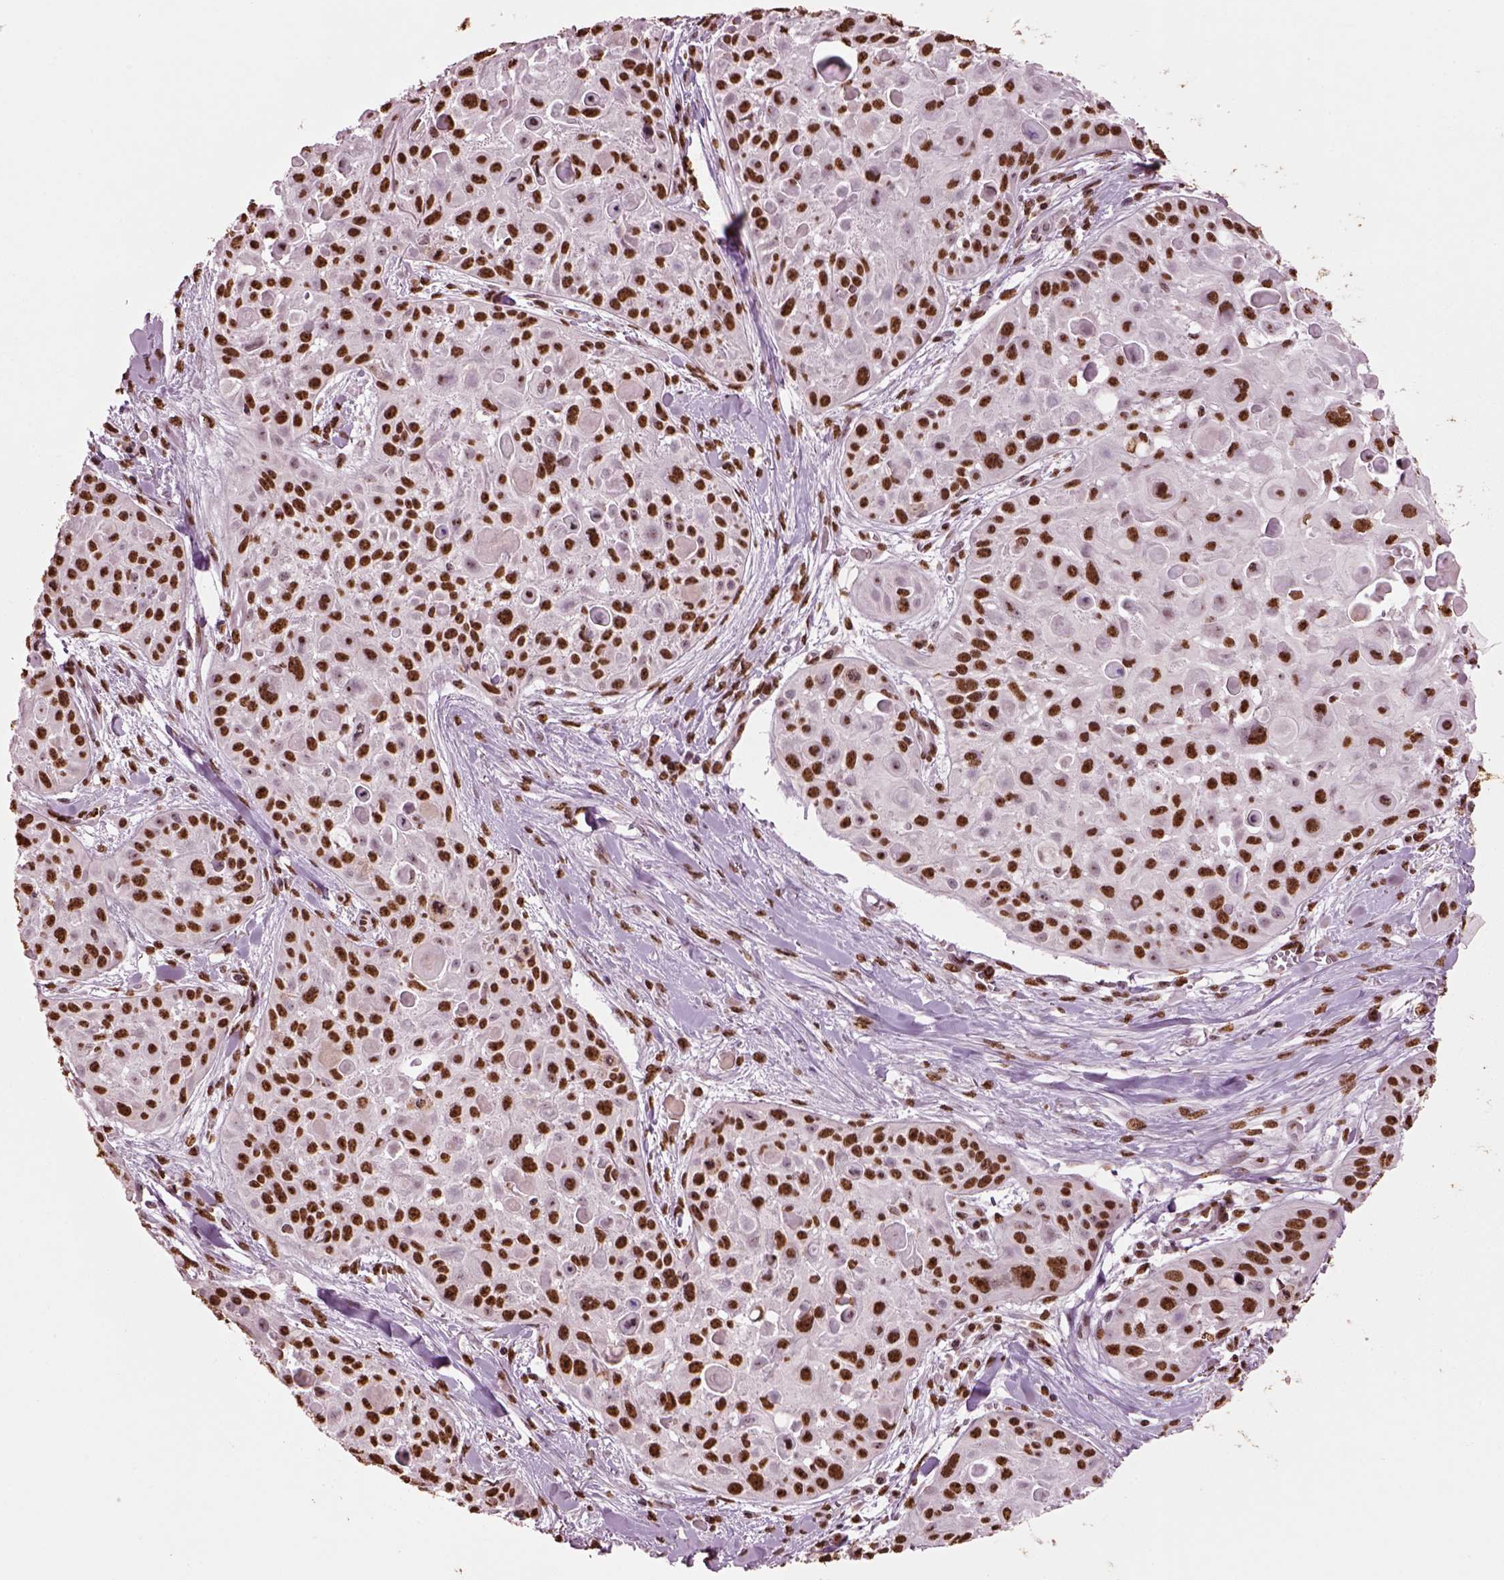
{"staining": {"intensity": "strong", "quantity": ">75%", "location": "nuclear"}, "tissue": "skin cancer", "cell_type": "Tumor cells", "image_type": "cancer", "snomed": [{"axis": "morphology", "description": "Squamous cell carcinoma, NOS"}, {"axis": "topography", "description": "Skin"}, {"axis": "topography", "description": "Anal"}], "caption": "A high amount of strong nuclear expression is identified in about >75% of tumor cells in squamous cell carcinoma (skin) tissue.", "gene": "DDX3X", "patient": {"sex": "female", "age": 75}}